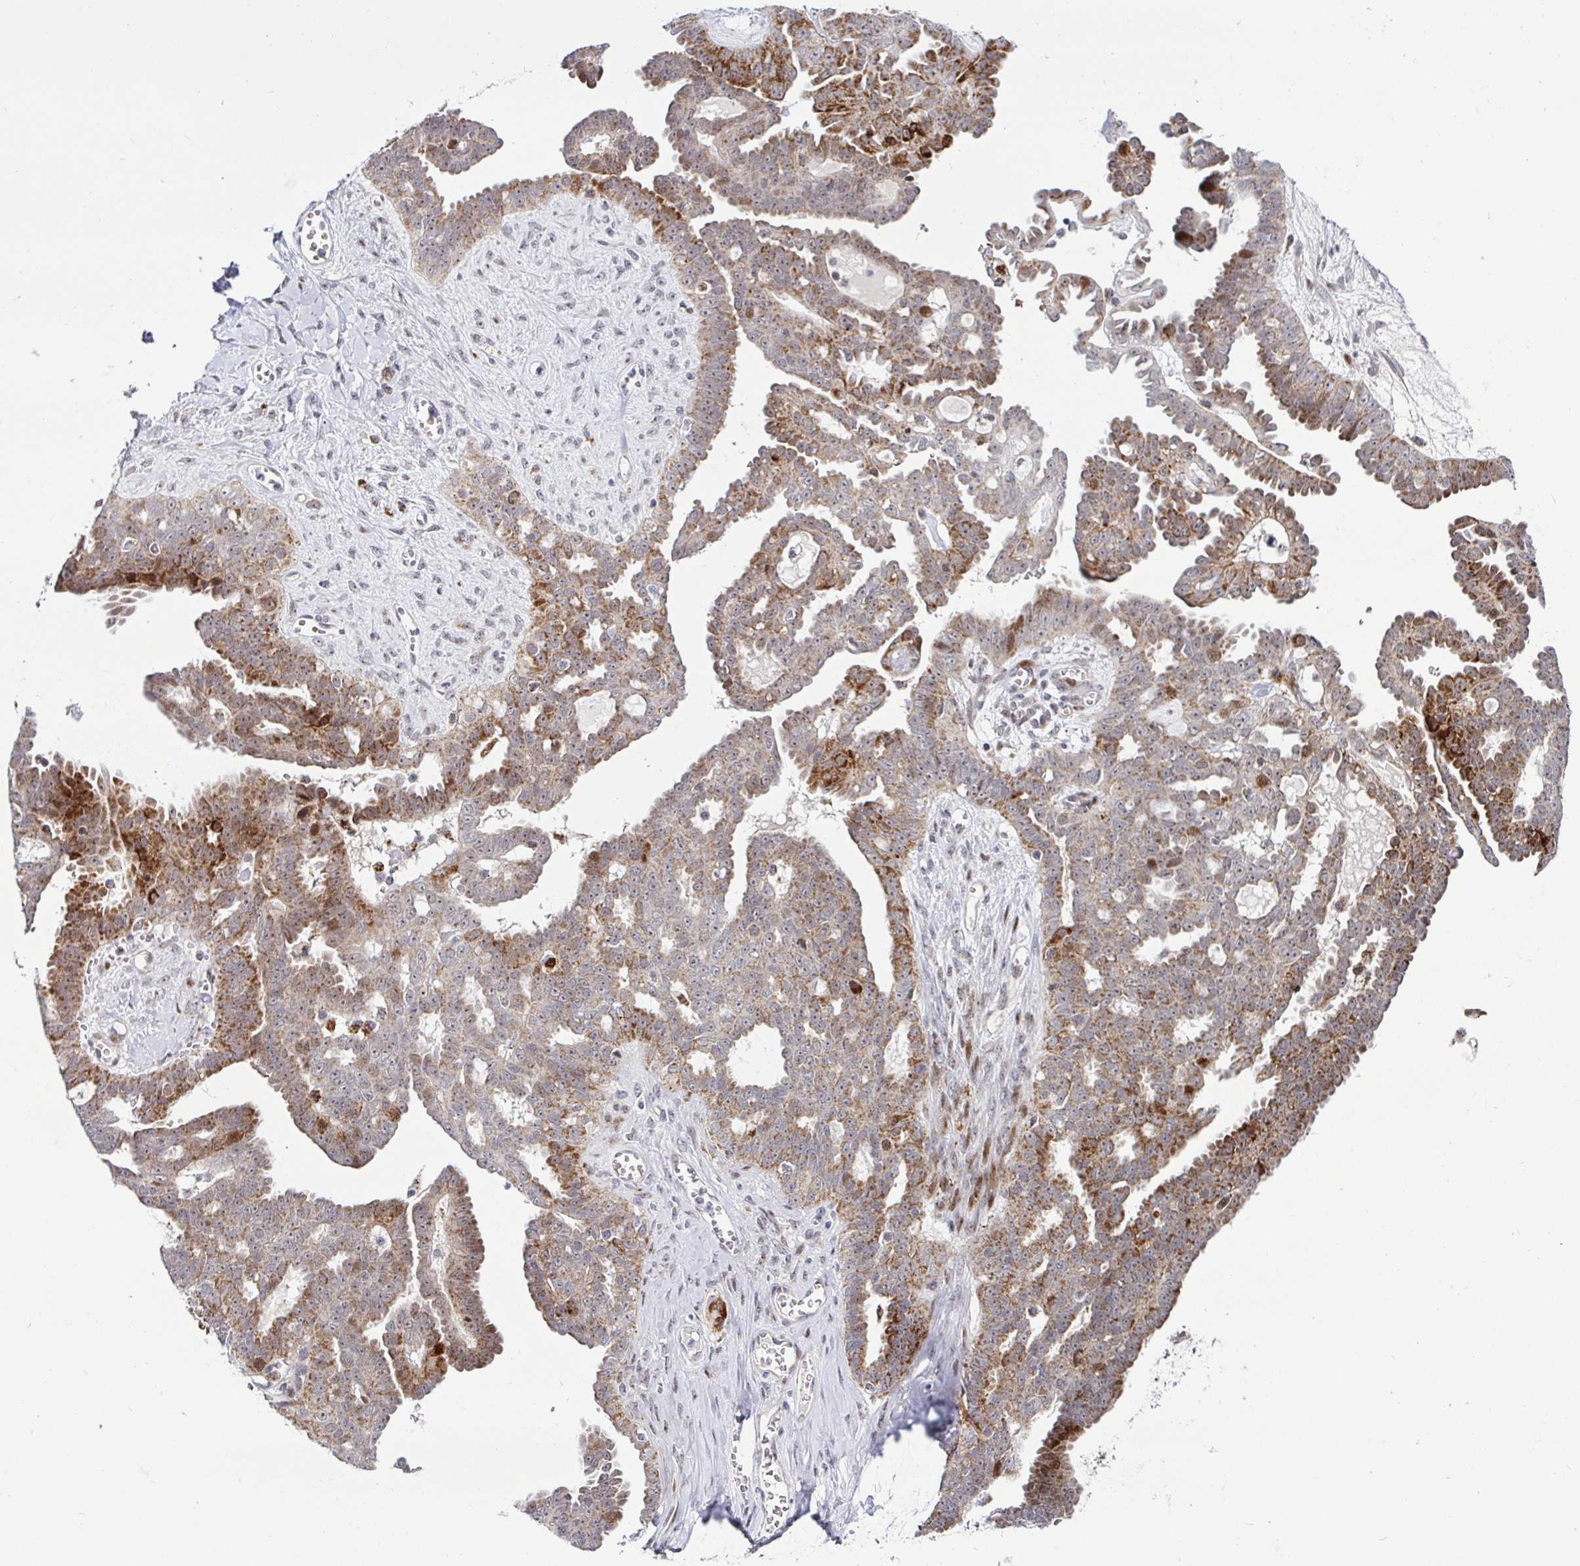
{"staining": {"intensity": "moderate", "quantity": ">75%", "location": "cytoplasmic/membranous"}, "tissue": "ovarian cancer", "cell_type": "Tumor cells", "image_type": "cancer", "snomed": [{"axis": "morphology", "description": "Cystadenocarcinoma, serous, NOS"}, {"axis": "topography", "description": "Ovary"}], "caption": "Ovarian cancer stained with DAB (3,3'-diaminobenzidine) immunohistochemistry (IHC) demonstrates medium levels of moderate cytoplasmic/membranous expression in about >75% of tumor cells.", "gene": "DZIP1", "patient": {"sex": "female", "age": 71}}